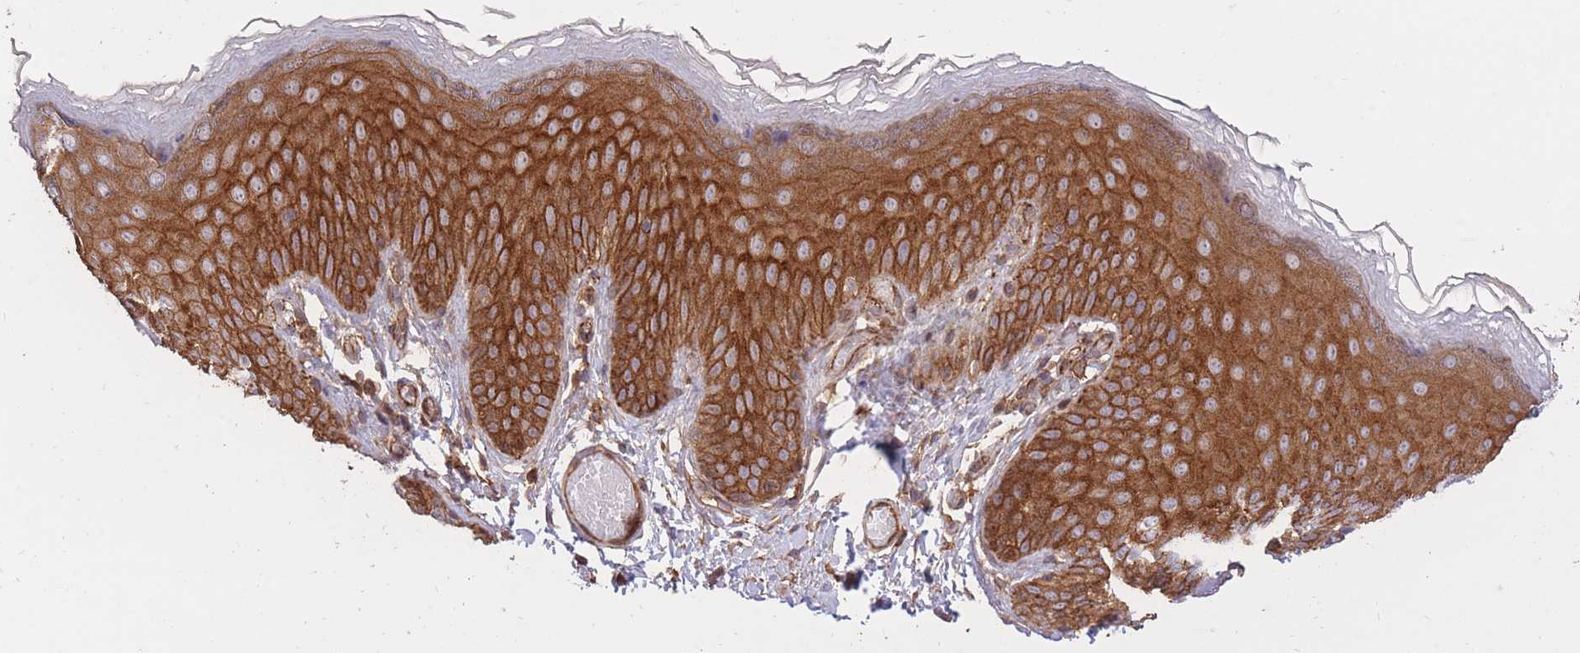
{"staining": {"intensity": "strong", "quantity": ">75%", "location": "cytoplasmic/membranous"}, "tissue": "skin", "cell_type": "Epidermal cells", "image_type": "normal", "snomed": [{"axis": "morphology", "description": "Normal tissue, NOS"}, {"axis": "topography", "description": "Anal"}], "caption": "A photomicrograph of human skin stained for a protein exhibits strong cytoplasmic/membranous brown staining in epidermal cells. Immunohistochemistry (ihc) stains the protein of interest in brown and the nuclei are stained blue.", "gene": "PLD1", "patient": {"sex": "female", "age": 40}}